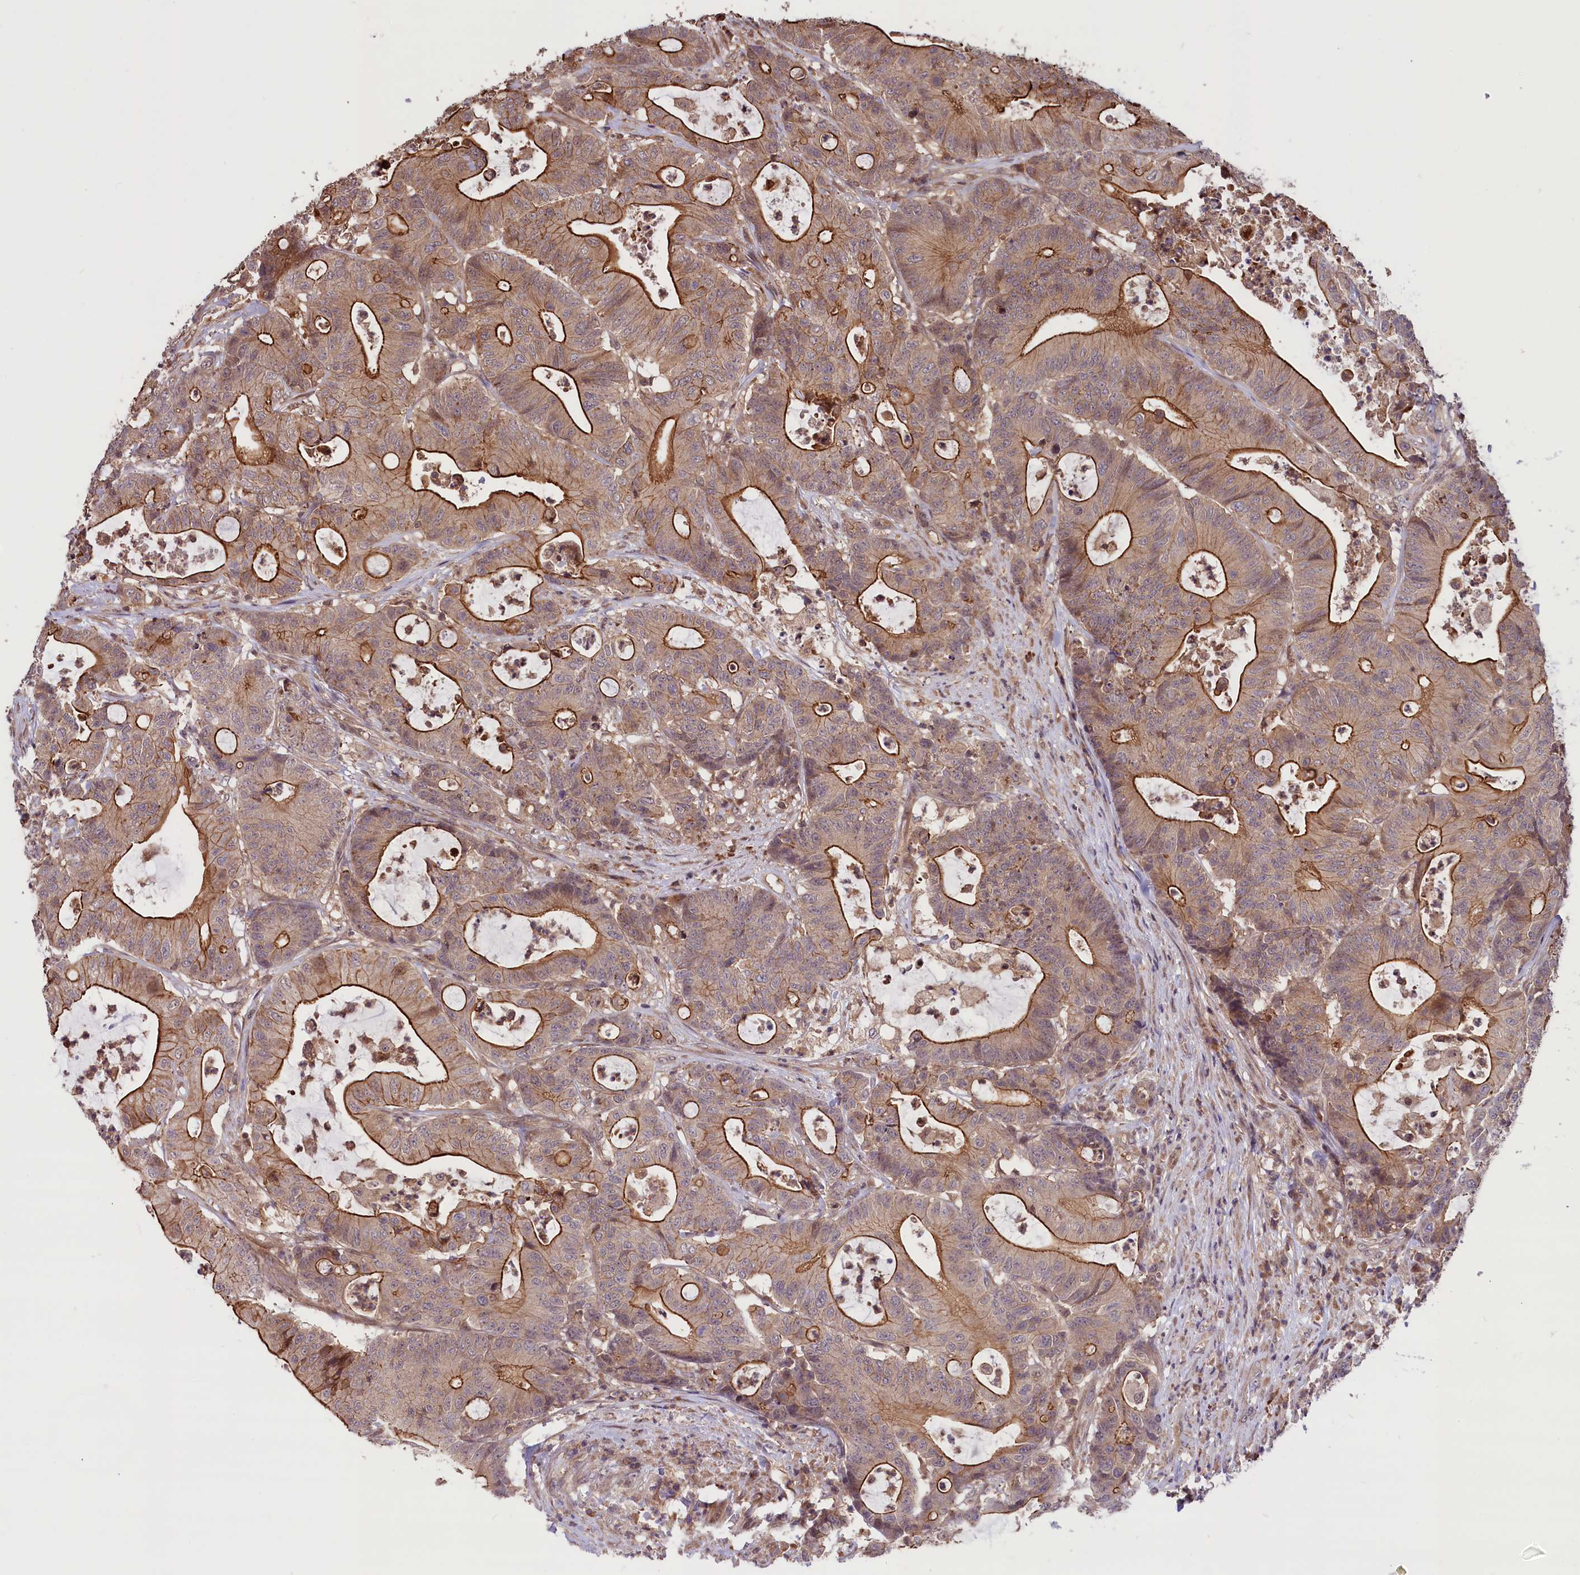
{"staining": {"intensity": "strong", "quantity": ">75%", "location": "cytoplasmic/membranous"}, "tissue": "colorectal cancer", "cell_type": "Tumor cells", "image_type": "cancer", "snomed": [{"axis": "morphology", "description": "Adenocarcinoma, NOS"}, {"axis": "topography", "description": "Colon"}], "caption": "A photomicrograph showing strong cytoplasmic/membranous expression in approximately >75% of tumor cells in colorectal cancer, as visualized by brown immunohistochemical staining.", "gene": "RIC8A", "patient": {"sex": "female", "age": 84}}